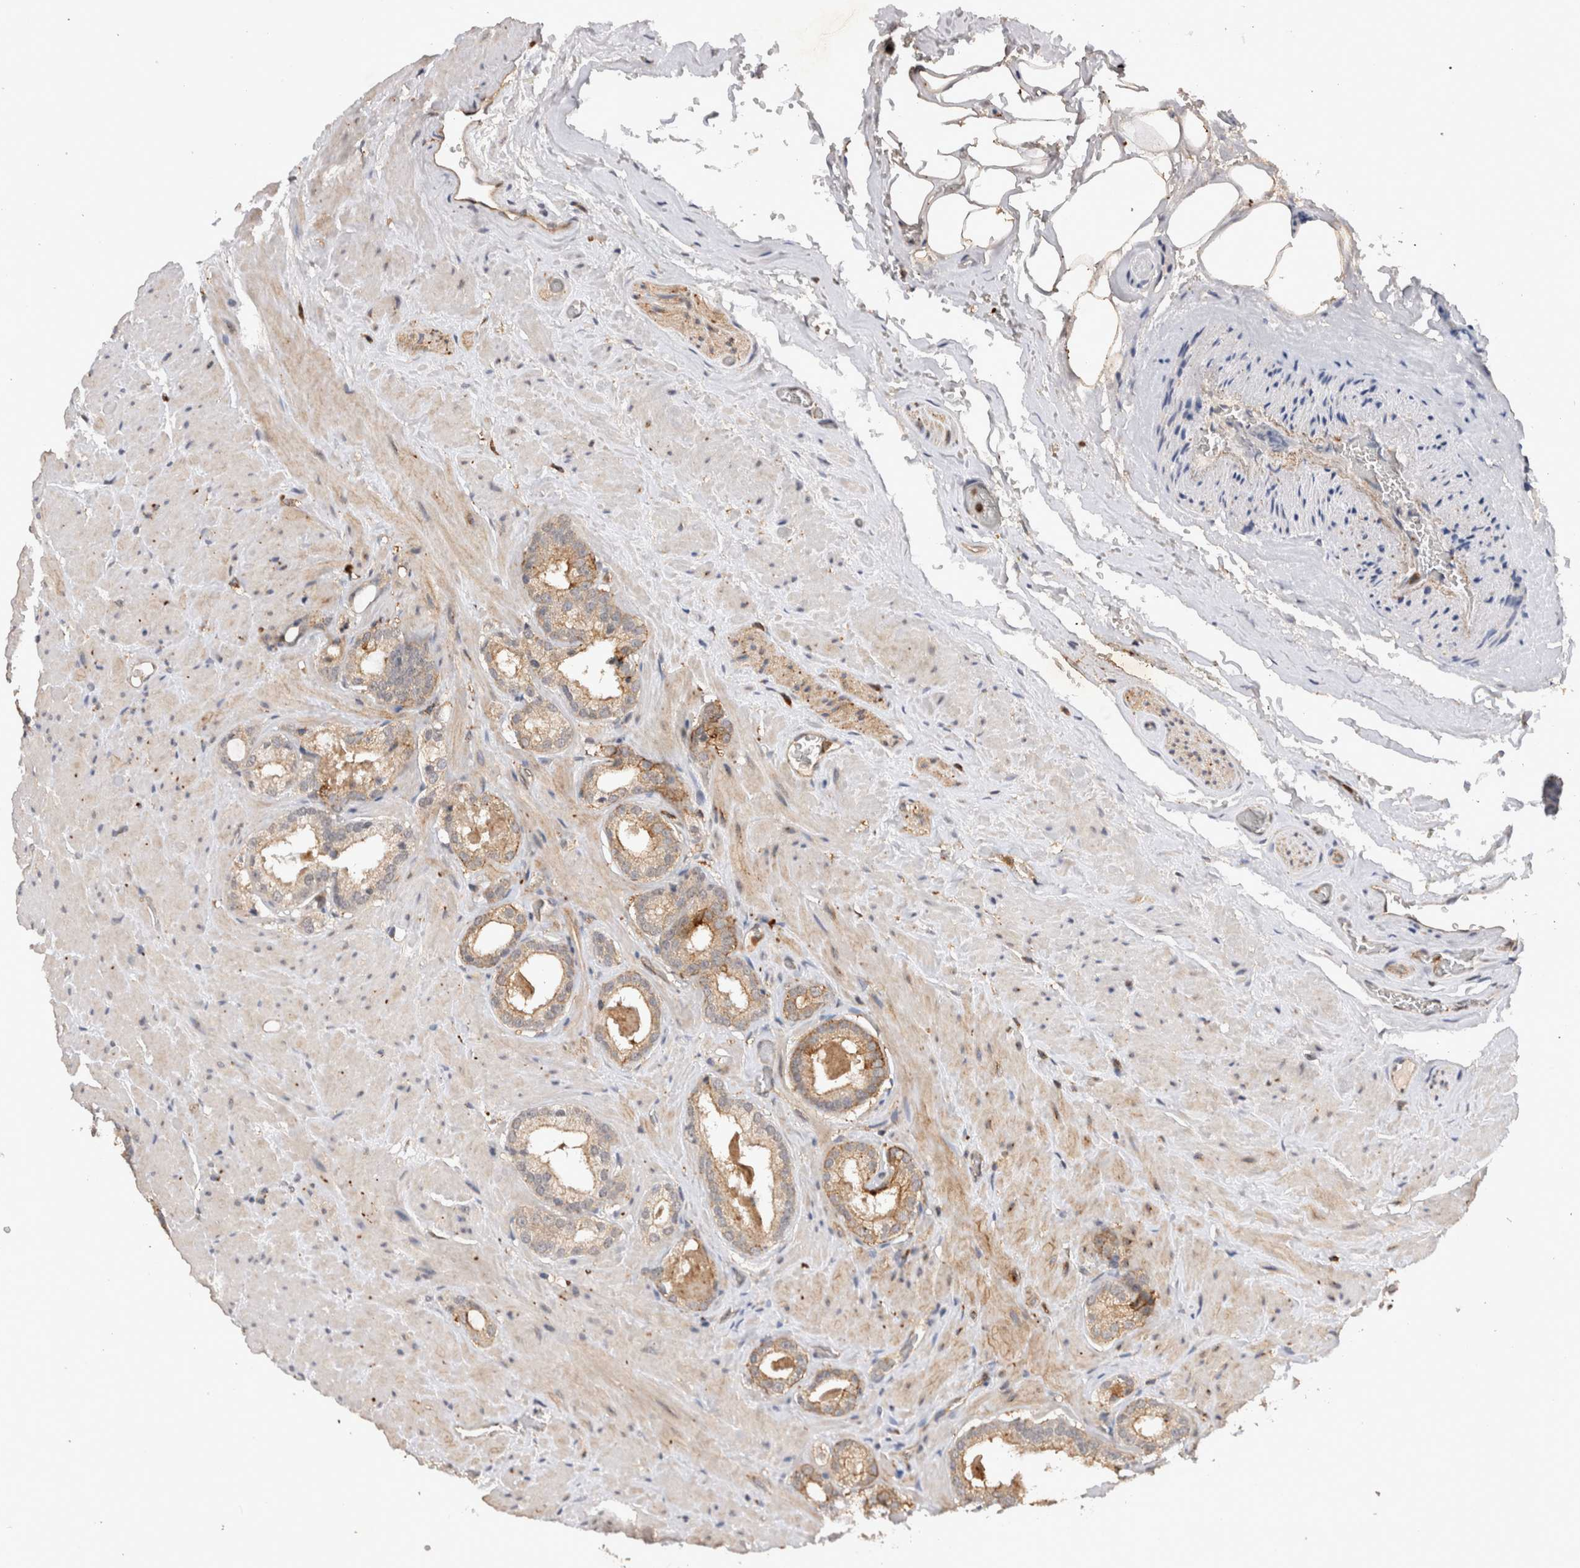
{"staining": {"intensity": "moderate", "quantity": ">75%", "location": "cytoplasmic/membranous"}, "tissue": "prostate cancer", "cell_type": "Tumor cells", "image_type": "cancer", "snomed": [{"axis": "morphology", "description": "Adenocarcinoma, High grade"}, {"axis": "topography", "description": "Prostate"}], "caption": "IHC photomicrograph of human prostate adenocarcinoma (high-grade) stained for a protein (brown), which shows medium levels of moderate cytoplasmic/membranous positivity in approximately >75% of tumor cells.", "gene": "RASSF3", "patient": {"sex": "male", "age": 64}}